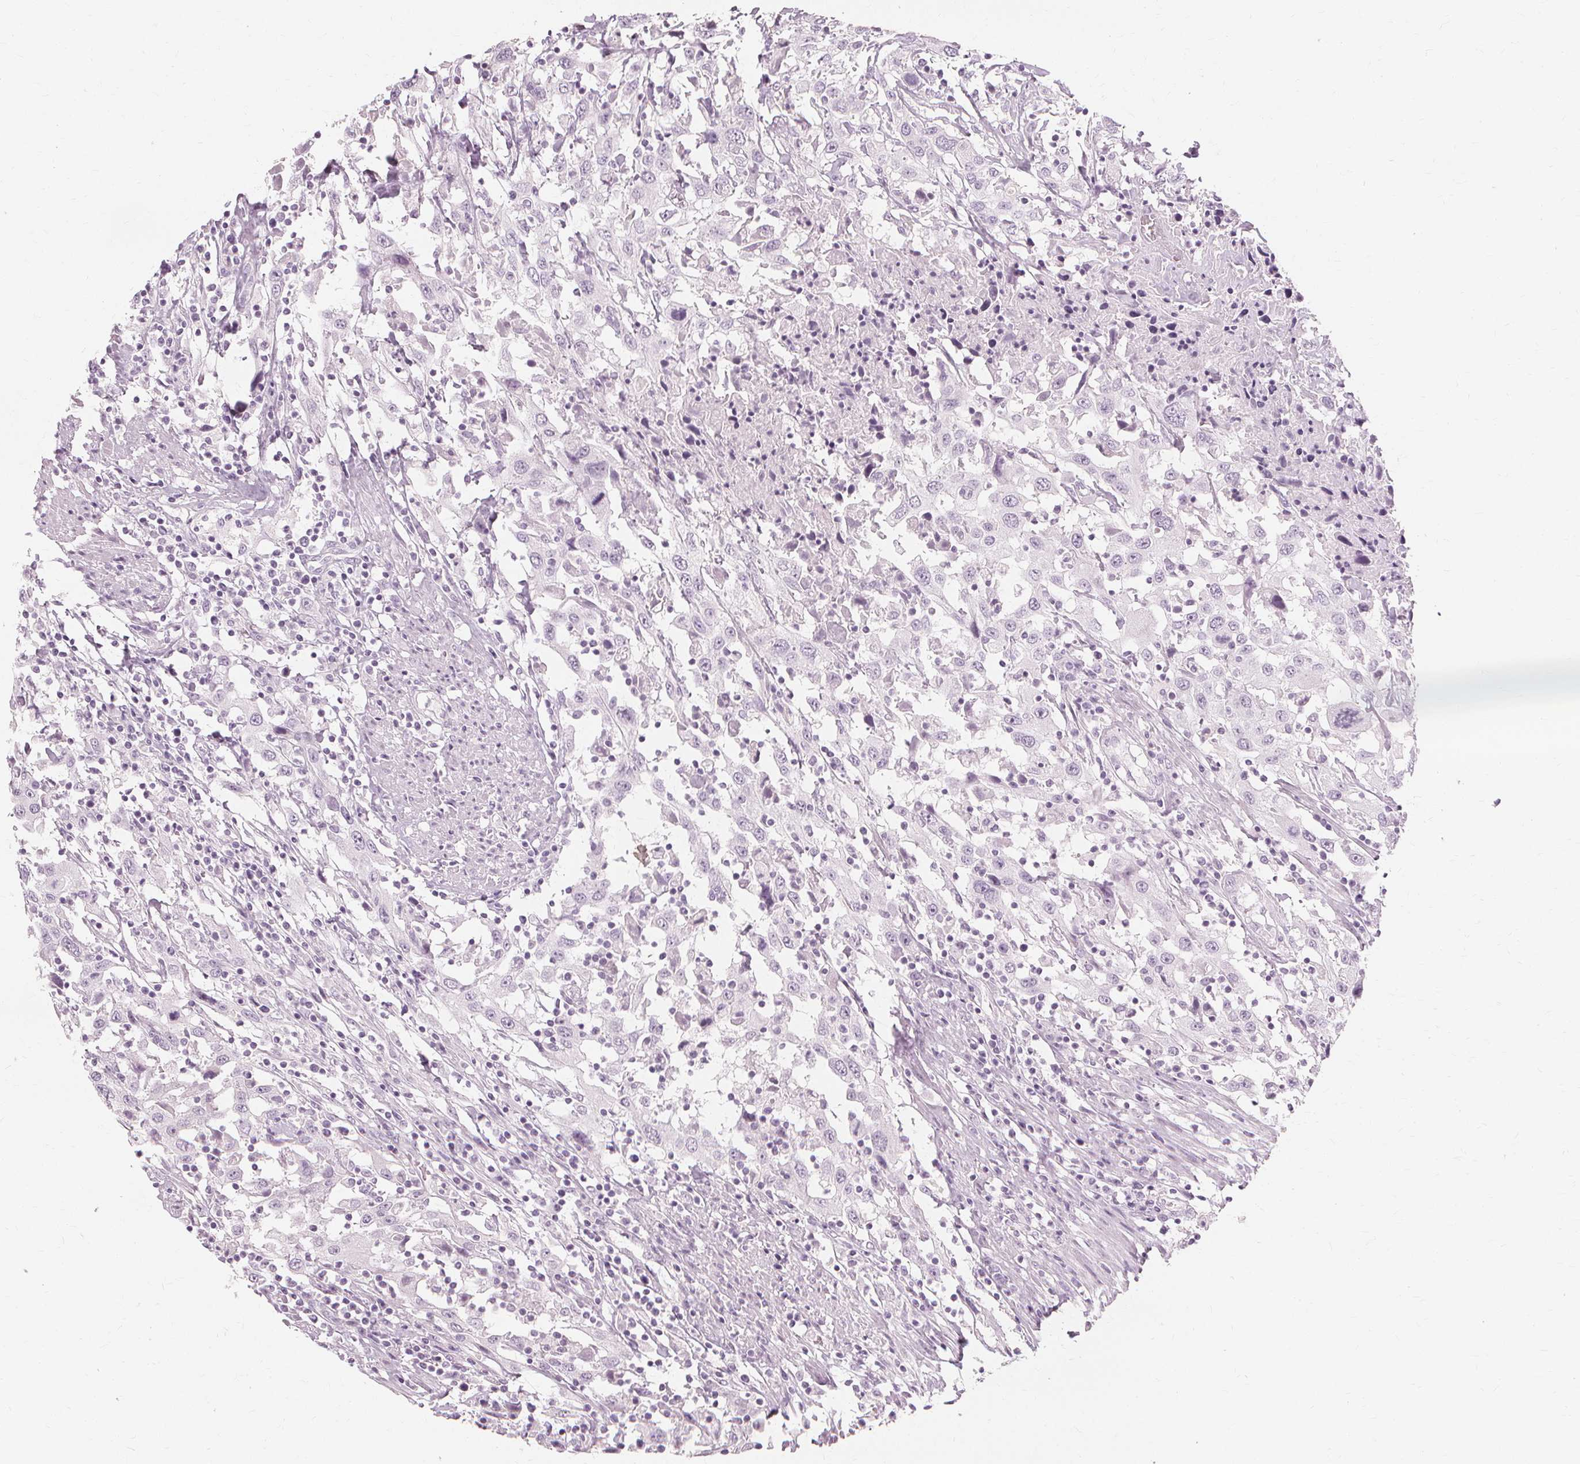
{"staining": {"intensity": "negative", "quantity": "none", "location": "none"}, "tissue": "urothelial cancer", "cell_type": "Tumor cells", "image_type": "cancer", "snomed": [{"axis": "morphology", "description": "Urothelial carcinoma, High grade"}, {"axis": "topography", "description": "Urinary bladder"}], "caption": "DAB (3,3'-diaminobenzidine) immunohistochemical staining of high-grade urothelial carcinoma shows no significant expression in tumor cells.", "gene": "MUC12", "patient": {"sex": "male", "age": 61}}